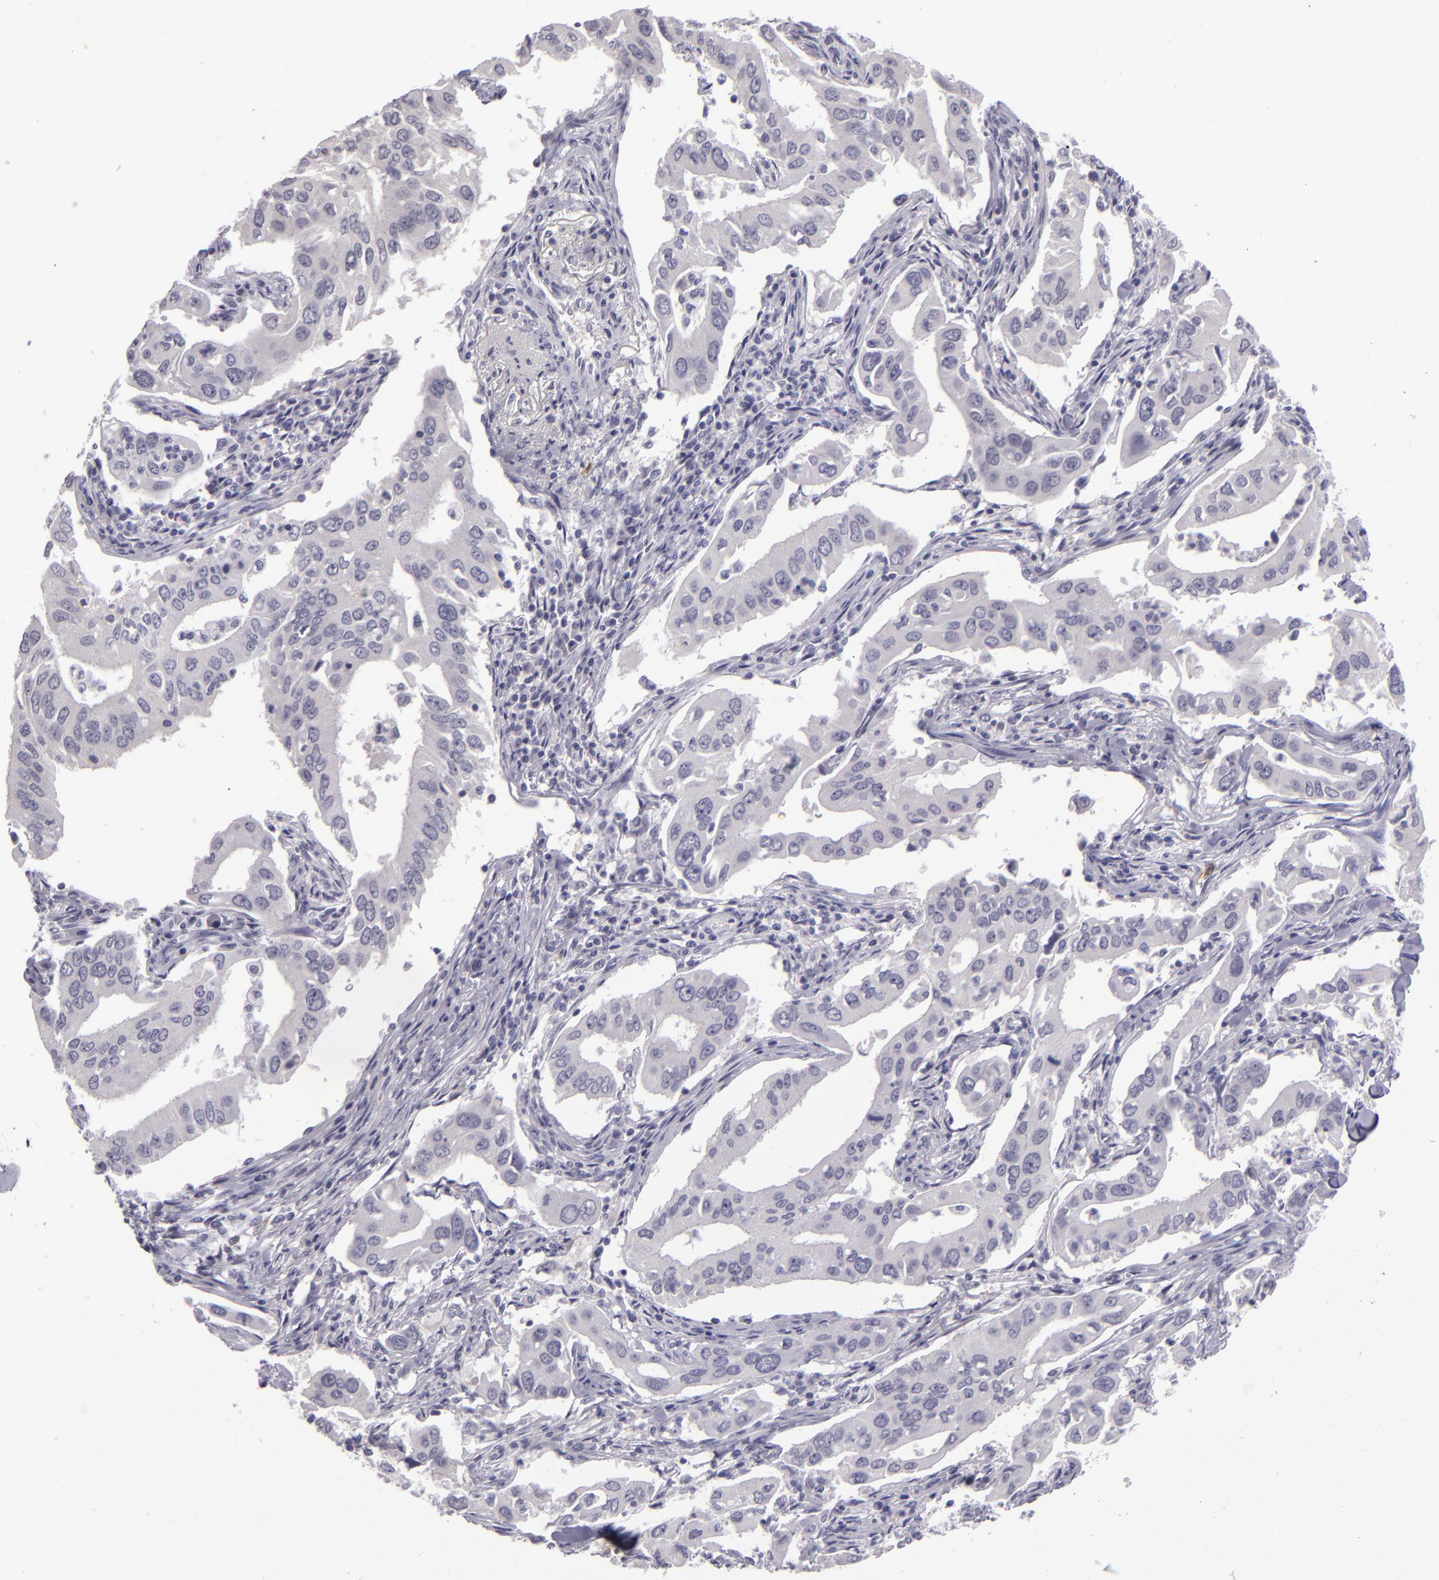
{"staining": {"intensity": "negative", "quantity": "none", "location": "none"}, "tissue": "lung cancer", "cell_type": "Tumor cells", "image_type": "cancer", "snomed": [{"axis": "morphology", "description": "Adenocarcinoma, NOS"}, {"axis": "topography", "description": "Lung"}], "caption": "Lung cancer (adenocarcinoma) stained for a protein using immunohistochemistry (IHC) displays no staining tumor cells.", "gene": "SNCB", "patient": {"sex": "male", "age": 48}}